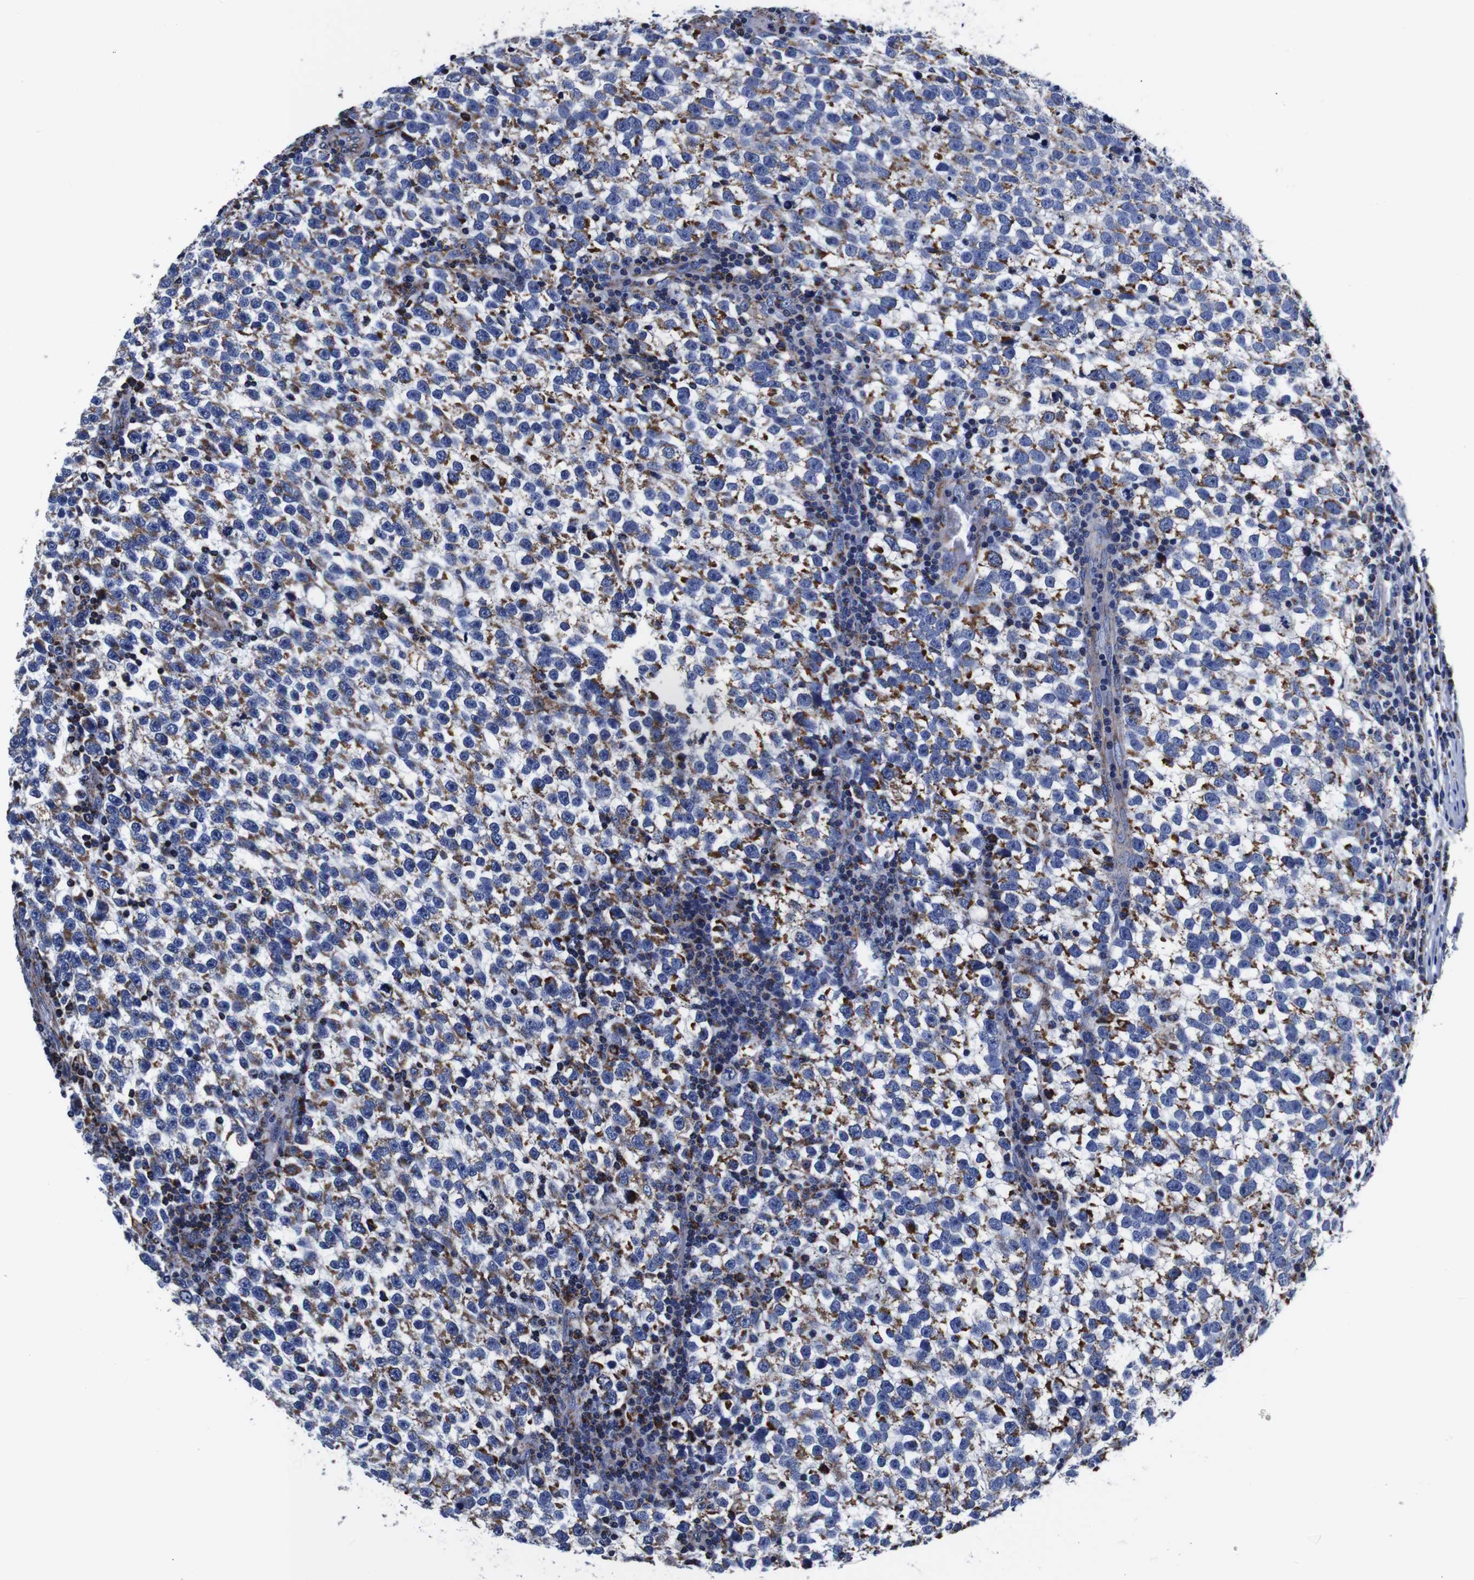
{"staining": {"intensity": "moderate", "quantity": "25%-75%", "location": "cytoplasmic/membranous"}, "tissue": "testis cancer", "cell_type": "Tumor cells", "image_type": "cancer", "snomed": [{"axis": "morphology", "description": "Normal tissue, NOS"}, {"axis": "morphology", "description": "Seminoma, NOS"}, {"axis": "topography", "description": "Testis"}], "caption": "IHC image of neoplastic tissue: human seminoma (testis) stained using IHC exhibits medium levels of moderate protein expression localized specifically in the cytoplasmic/membranous of tumor cells, appearing as a cytoplasmic/membranous brown color.", "gene": "FKBP9", "patient": {"sex": "male", "age": 43}}